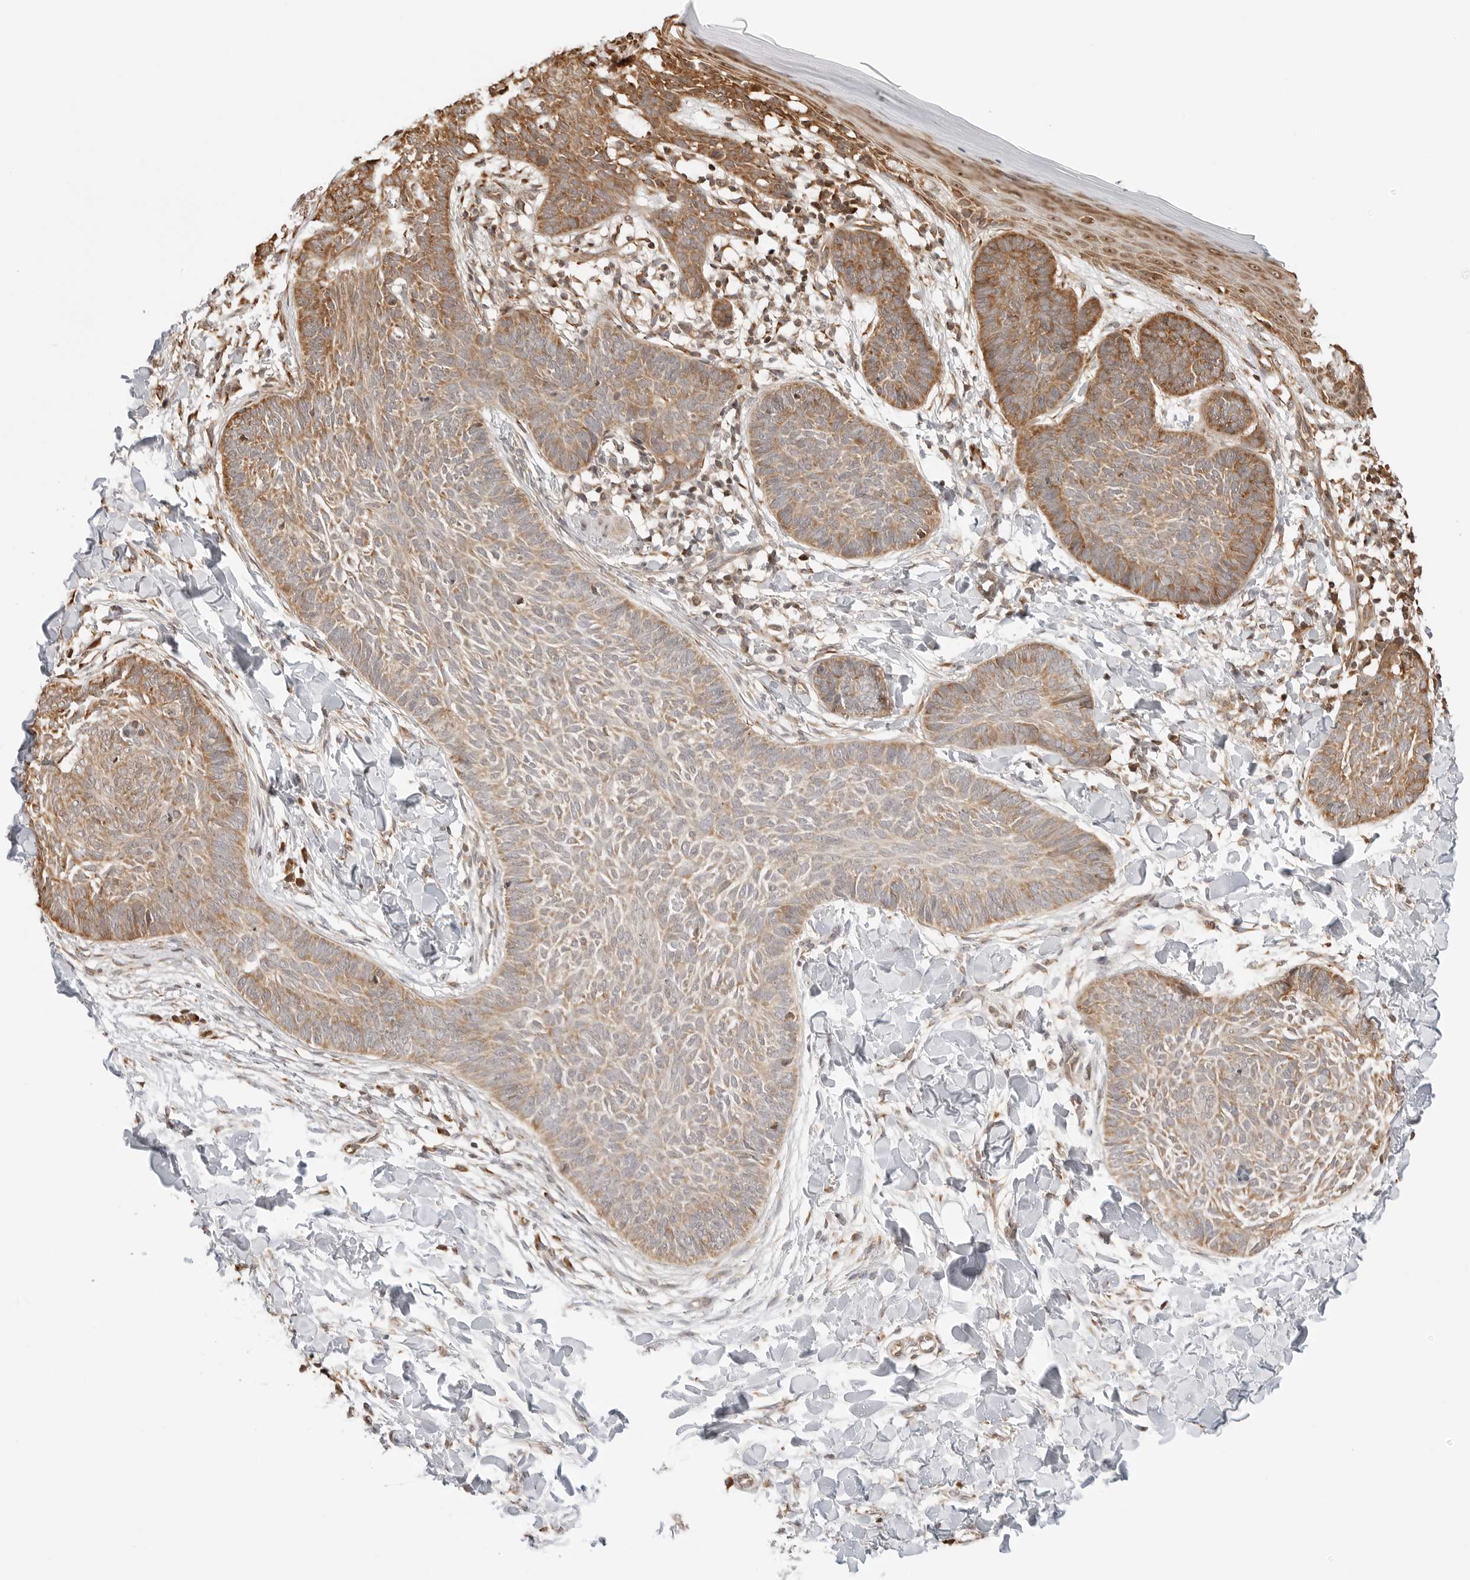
{"staining": {"intensity": "moderate", "quantity": "25%-75%", "location": "cytoplasmic/membranous"}, "tissue": "skin cancer", "cell_type": "Tumor cells", "image_type": "cancer", "snomed": [{"axis": "morphology", "description": "Normal tissue, NOS"}, {"axis": "morphology", "description": "Basal cell carcinoma"}, {"axis": "topography", "description": "Skin"}], "caption": "A photomicrograph of skin basal cell carcinoma stained for a protein demonstrates moderate cytoplasmic/membranous brown staining in tumor cells. The staining was performed using DAB (3,3'-diaminobenzidine), with brown indicating positive protein expression. Nuclei are stained blue with hematoxylin.", "gene": "FKBP14", "patient": {"sex": "male", "age": 50}}